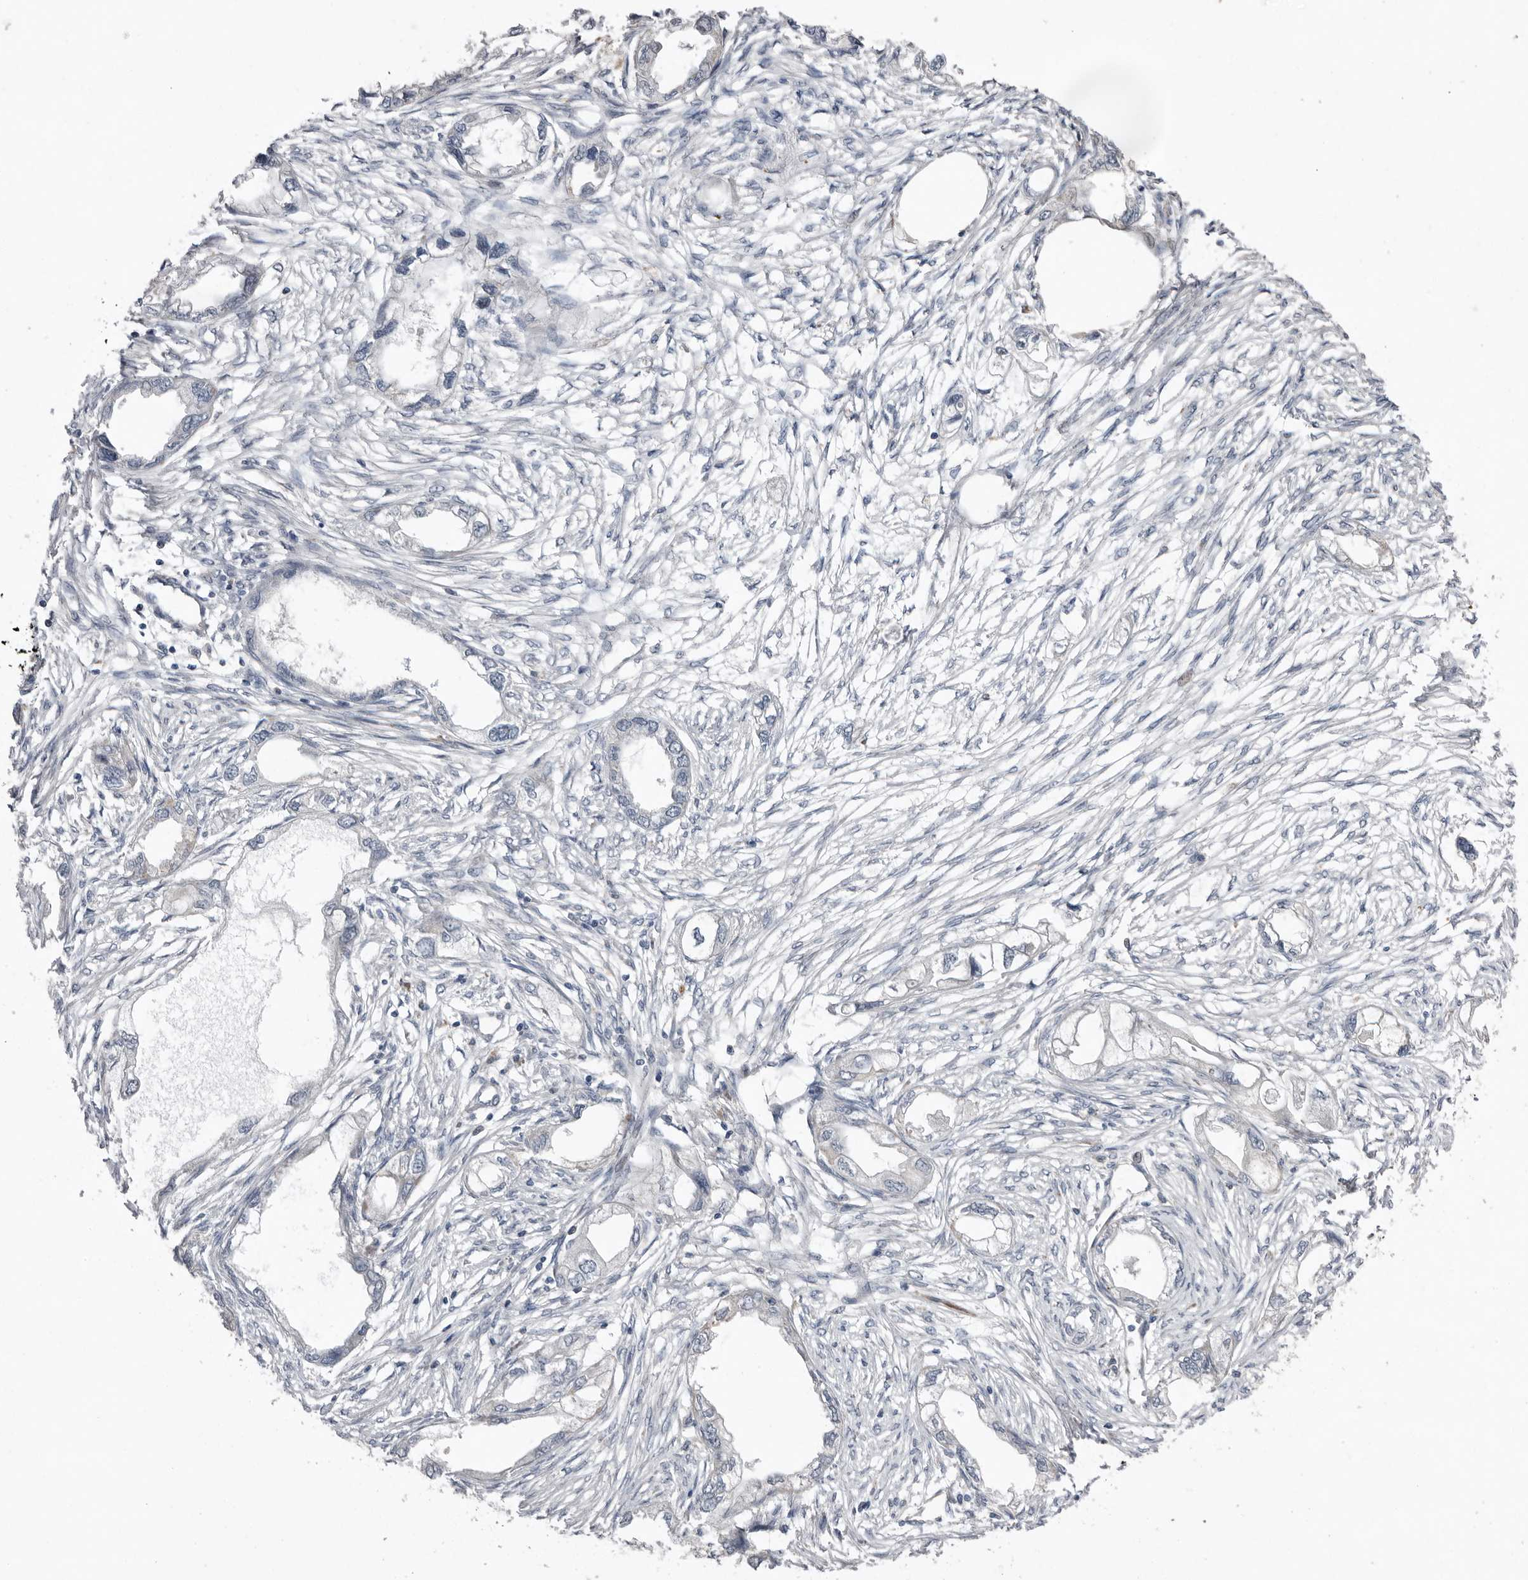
{"staining": {"intensity": "negative", "quantity": "none", "location": "none"}, "tissue": "endometrial cancer", "cell_type": "Tumor cells", "image_type": "cancer", "snomed": [{"axis": "morphology", "description": "Adenocarcinoma, NOS"}, {"axis": "morphology", "description": "Adenocarcinoma, metastatic, NOS"}, {"axis": "topography", "description": "Adipose tissue"}, {"axis": "topography", "description": "Endometrium"}], "caption": "This is a histopathology image of IHC staining of endometrial adenocarcinoma, which shows no positivity in tumor cells.", "gene": "RANBP17", "patient": {"sex": "female", "age": 67}}